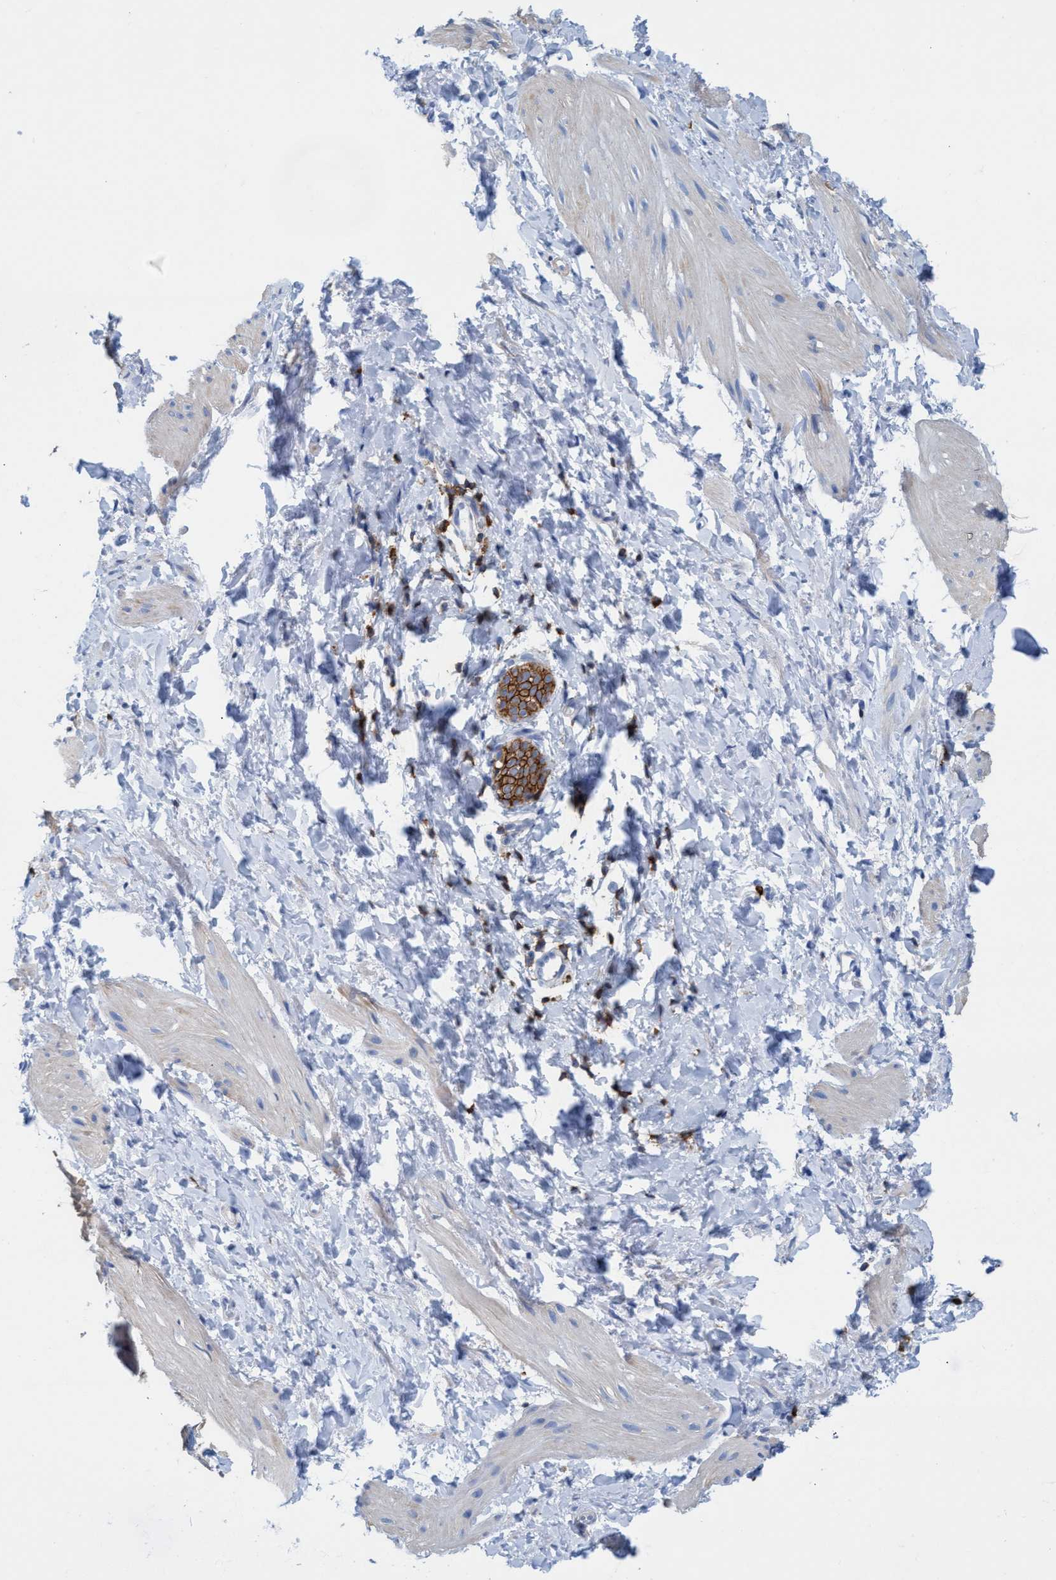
{"staining": {"intensity": "negative", "quantity": "none", "location": "none"}, "tissue": "smooth muscle", "cell_type": "Smooth muscle cells", "image_type": "normal", "snomed": [{"axis": "morphology", "description": "Normal tissue, NOS"}, {"axis": "topography", "description": "Smooth muscle"}], "caption": "This micrograph is of unremarkable smooth muscle stained with immunohistochemistry (IHC) to label a protein in brown with the nuclei are counter-stained blue. There is no expression in smooth muscle cells. (DAB IHC with hematoxylin counter stain).", "gene": "EZR", "patient": {"sex": "male", "age": 16}}